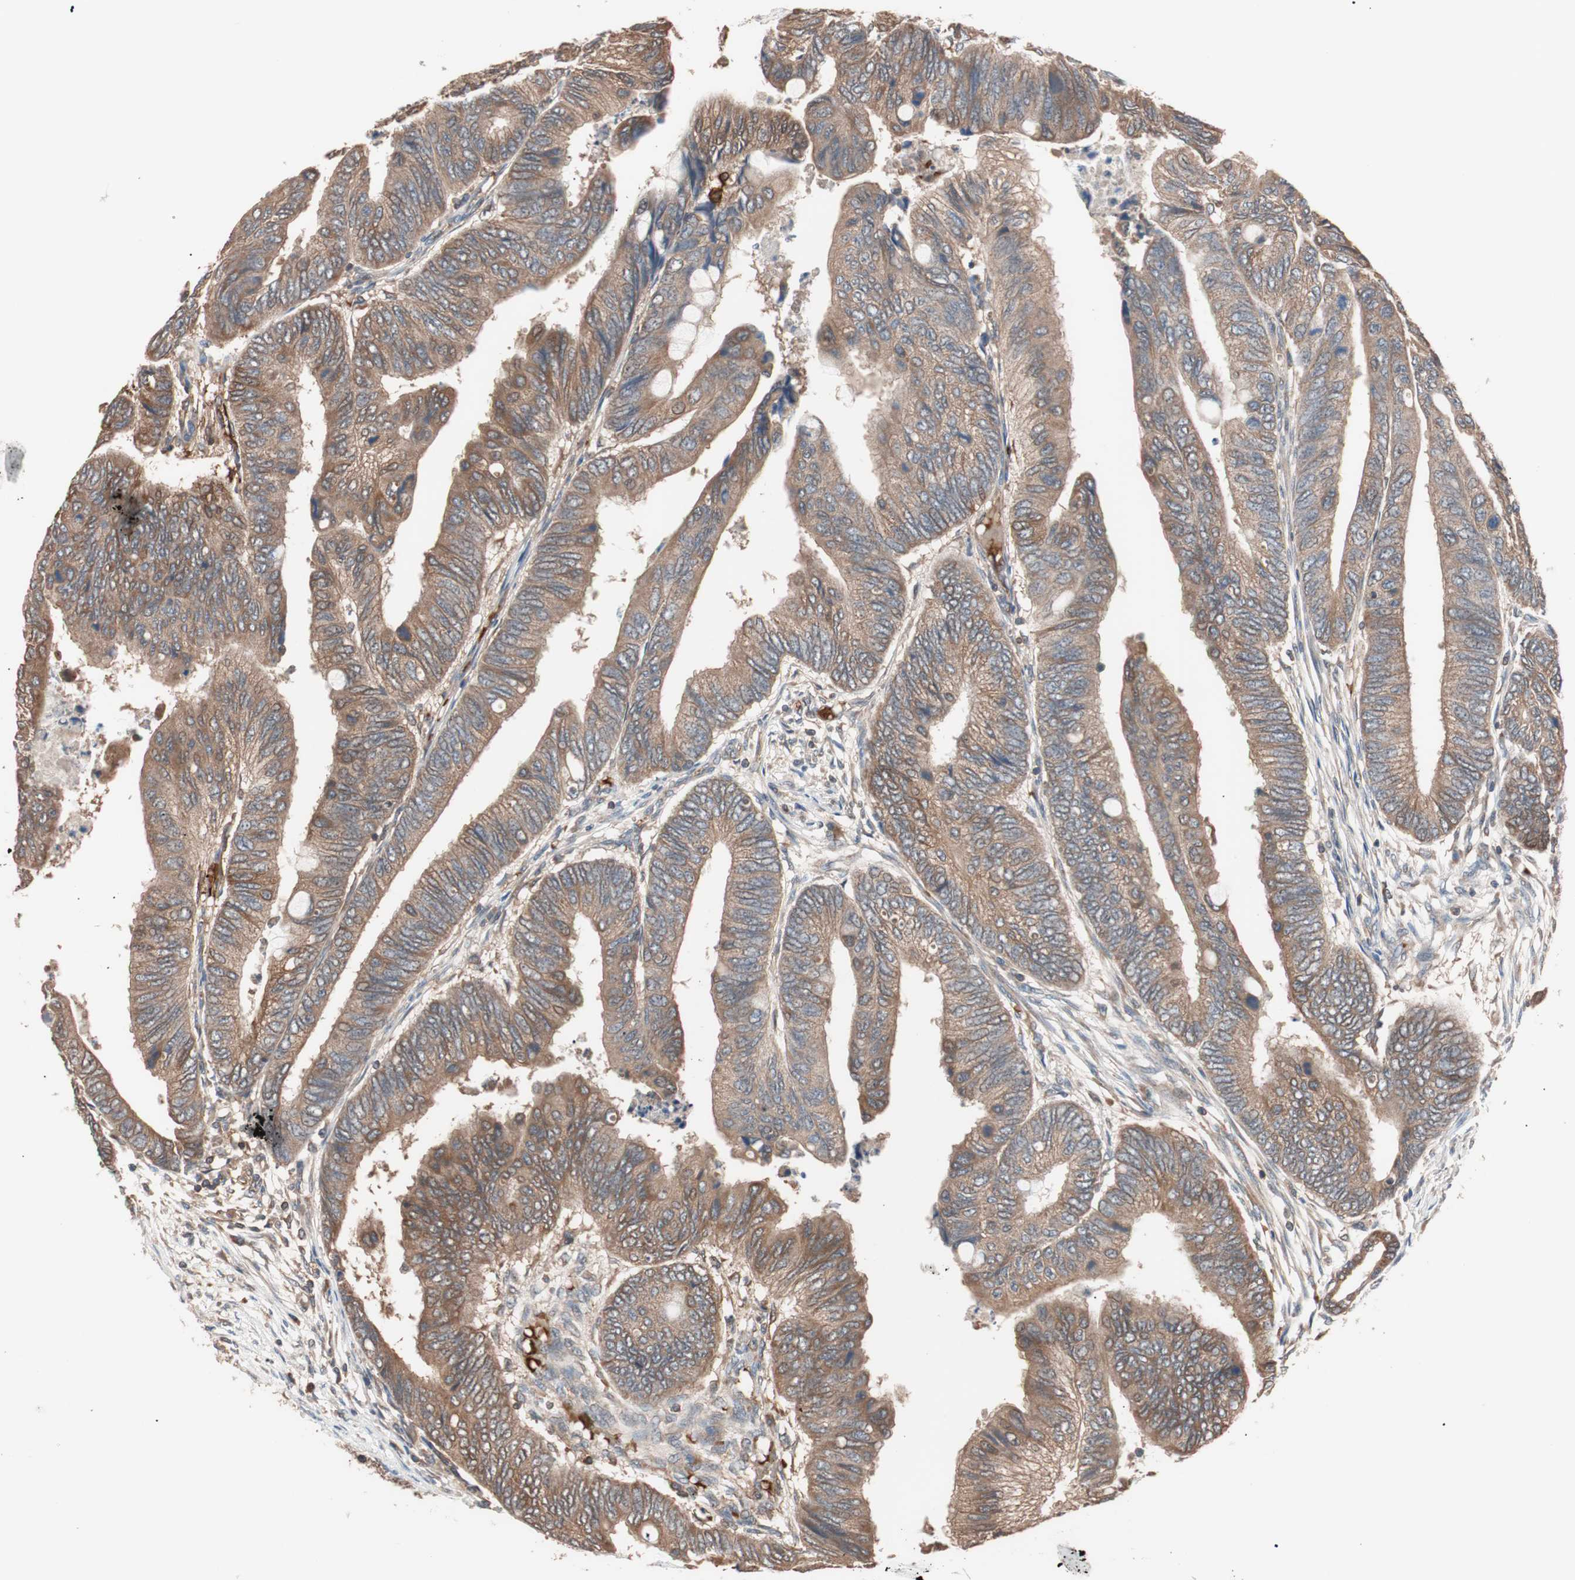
{"staining": {"intensity": "moderate", "quantity": ">75%", "location": "cytoplasmic/membranous"}, "tissue": "colorectal cancer", "cell_type": "Tumor cells", "image_type": "cancer", "snomed": [{"axis": "morphology", "description": "Normal tissue, NOS"}, {"axis": "morphology", "description": "Adenocarcinoma, NOS"}, {"axis": "topography", "description": "Rectum"}, {"axis": "topography", "description": "Peripheral nerve tissue"}], "caption": "The image reveals a brown stain indicating the presence of a protein in the cytoplasmic/membranous of tumor cells in colorectal adenocarcinoma. (Brightfield microscopy of DAB IHC at high magnification).", "gene": "GLYCTK", "patient": {"sex": "male", "age": 92}}